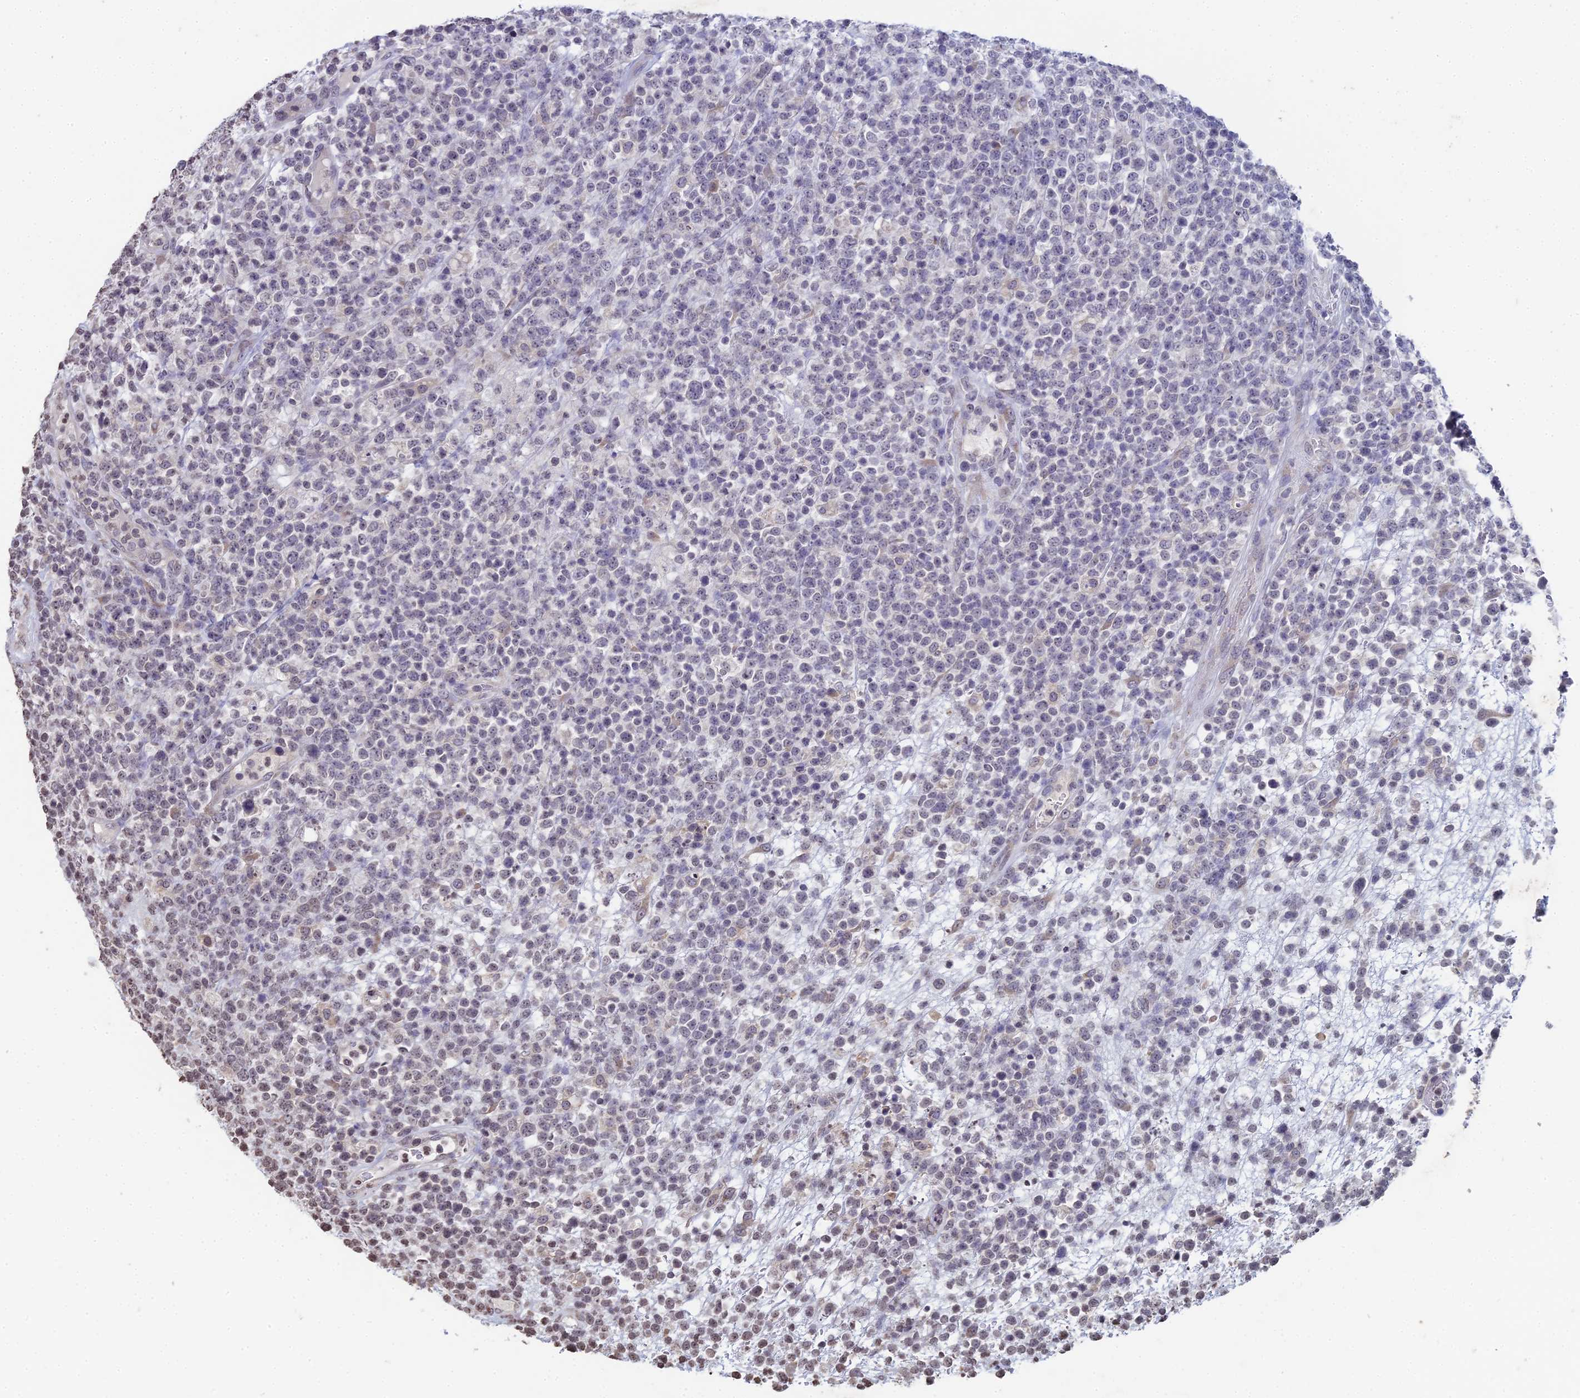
{"staining": {"intensity": "negative", "quantity": "none", "location": "none"}, "tissue": "lymphoma", "cell_type": "Tumor cells", "image_type": "cancer", "snomed": [{"axis": "morphology", "description": "Malignant lymphoma, non-Hodgkin's type, High grade"}, {"axis": "topography", "description": "Colon"}], "caption": "Immunohistochemistry histopathology image of neoplastic tissue: high-grade malignant lymphoma, non-Hodgkin's type stained with DAB (3,3'-diaminobenzidine) exhibits no significant protein positivity in tumor cells.", "gene": "PRR22", "patient": {"sex": "female", "age": 53}}